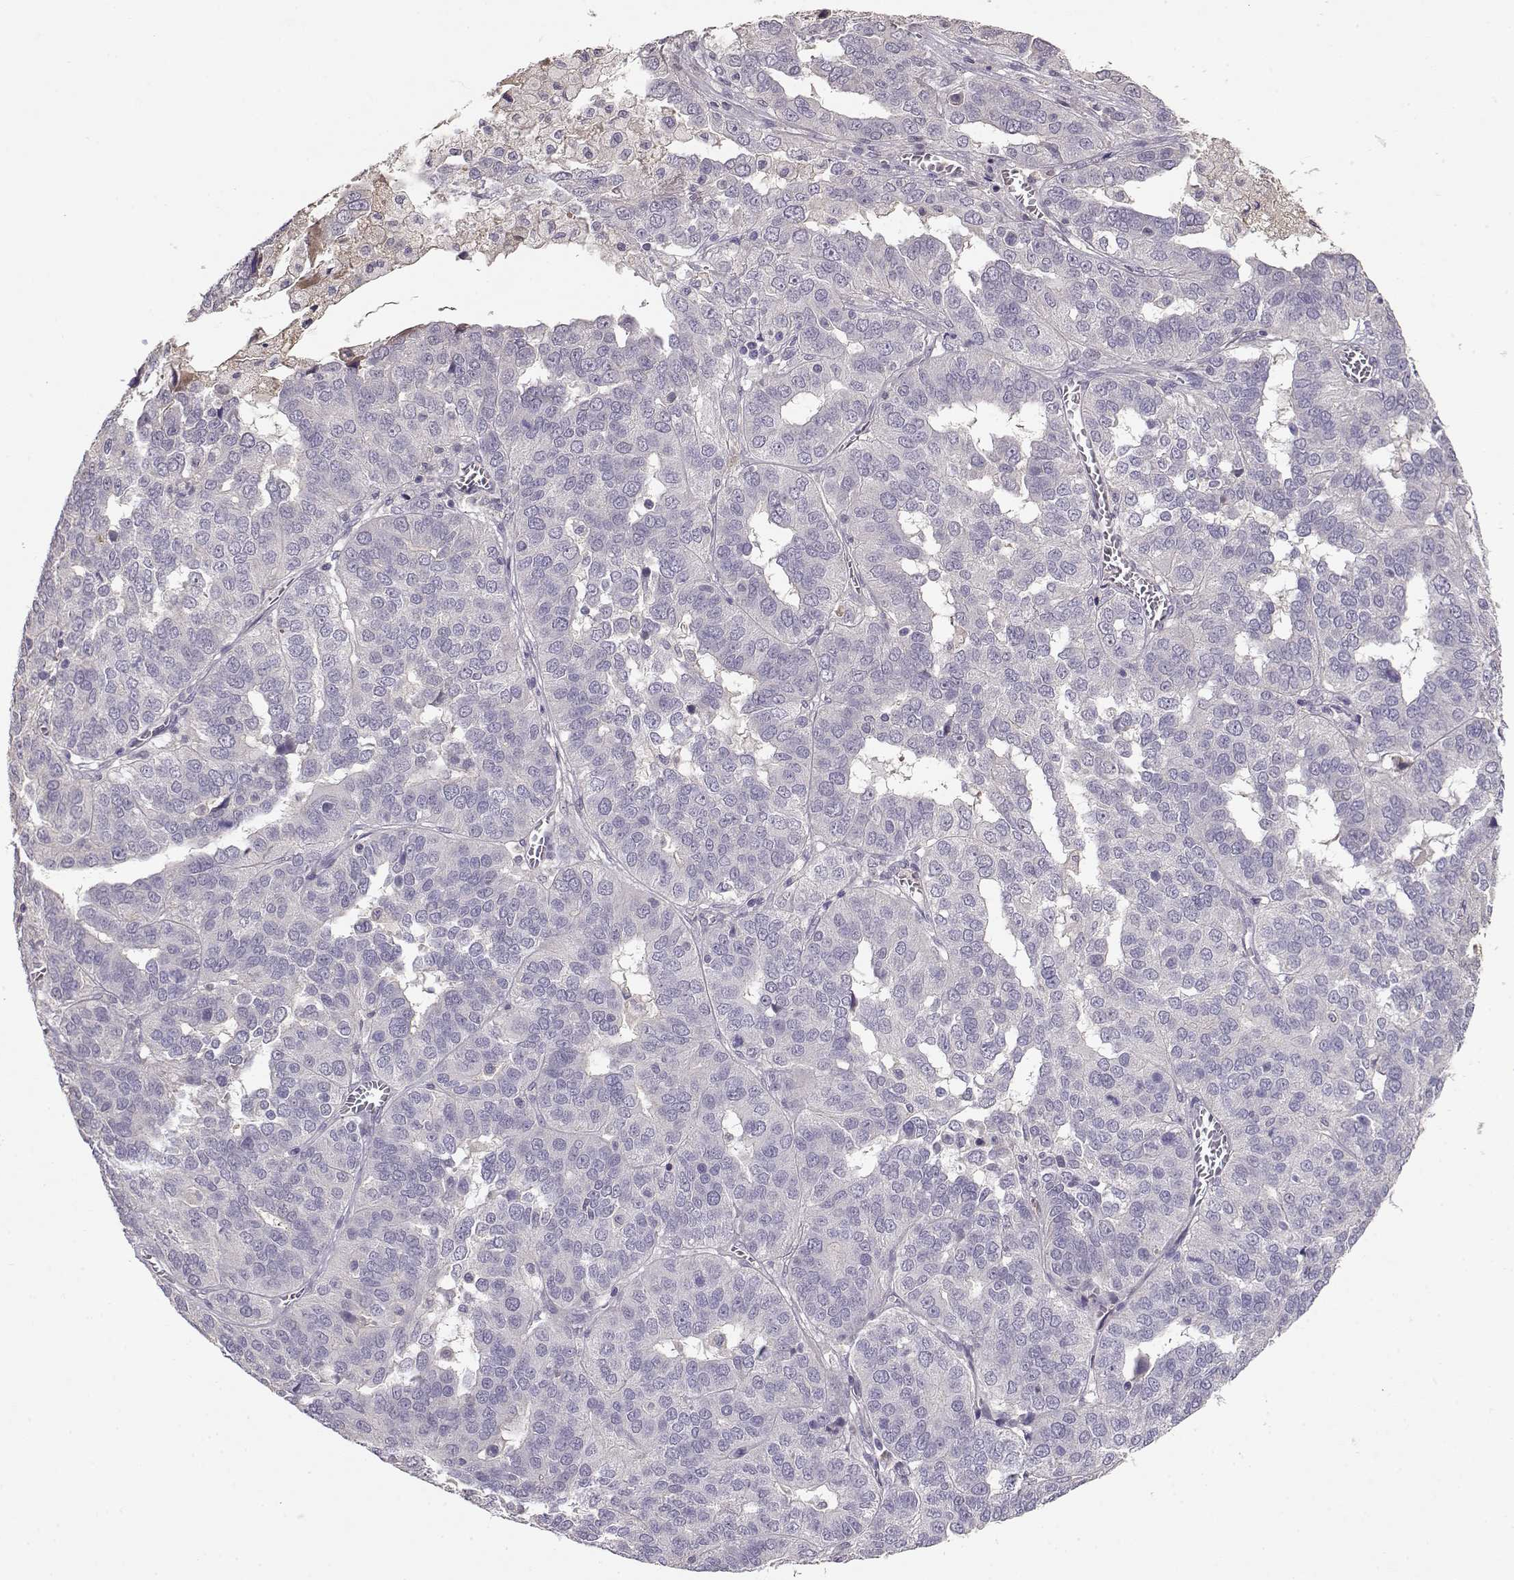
{"staining": {"intensity": "negative", "quantity": "none", "location": "none"}, "tissue": "ovarian cancer", "cell_type": "Tumor cells", "image_type": "cancer", "snomed": [{"axis": "morphology", "description": "Carcinoma, endometroid"}, {"axis": "topography", "description": "Soft tissue"}, {"axis": "topography", "description": "Ovary"}], "caption": "Histopathology image shows no protein positivity in tumor cells of ovarian cancer (endometroid carcinoma) tissue.", "gene": "TACR1", "patient": {"sex": "female", "age": 52}}